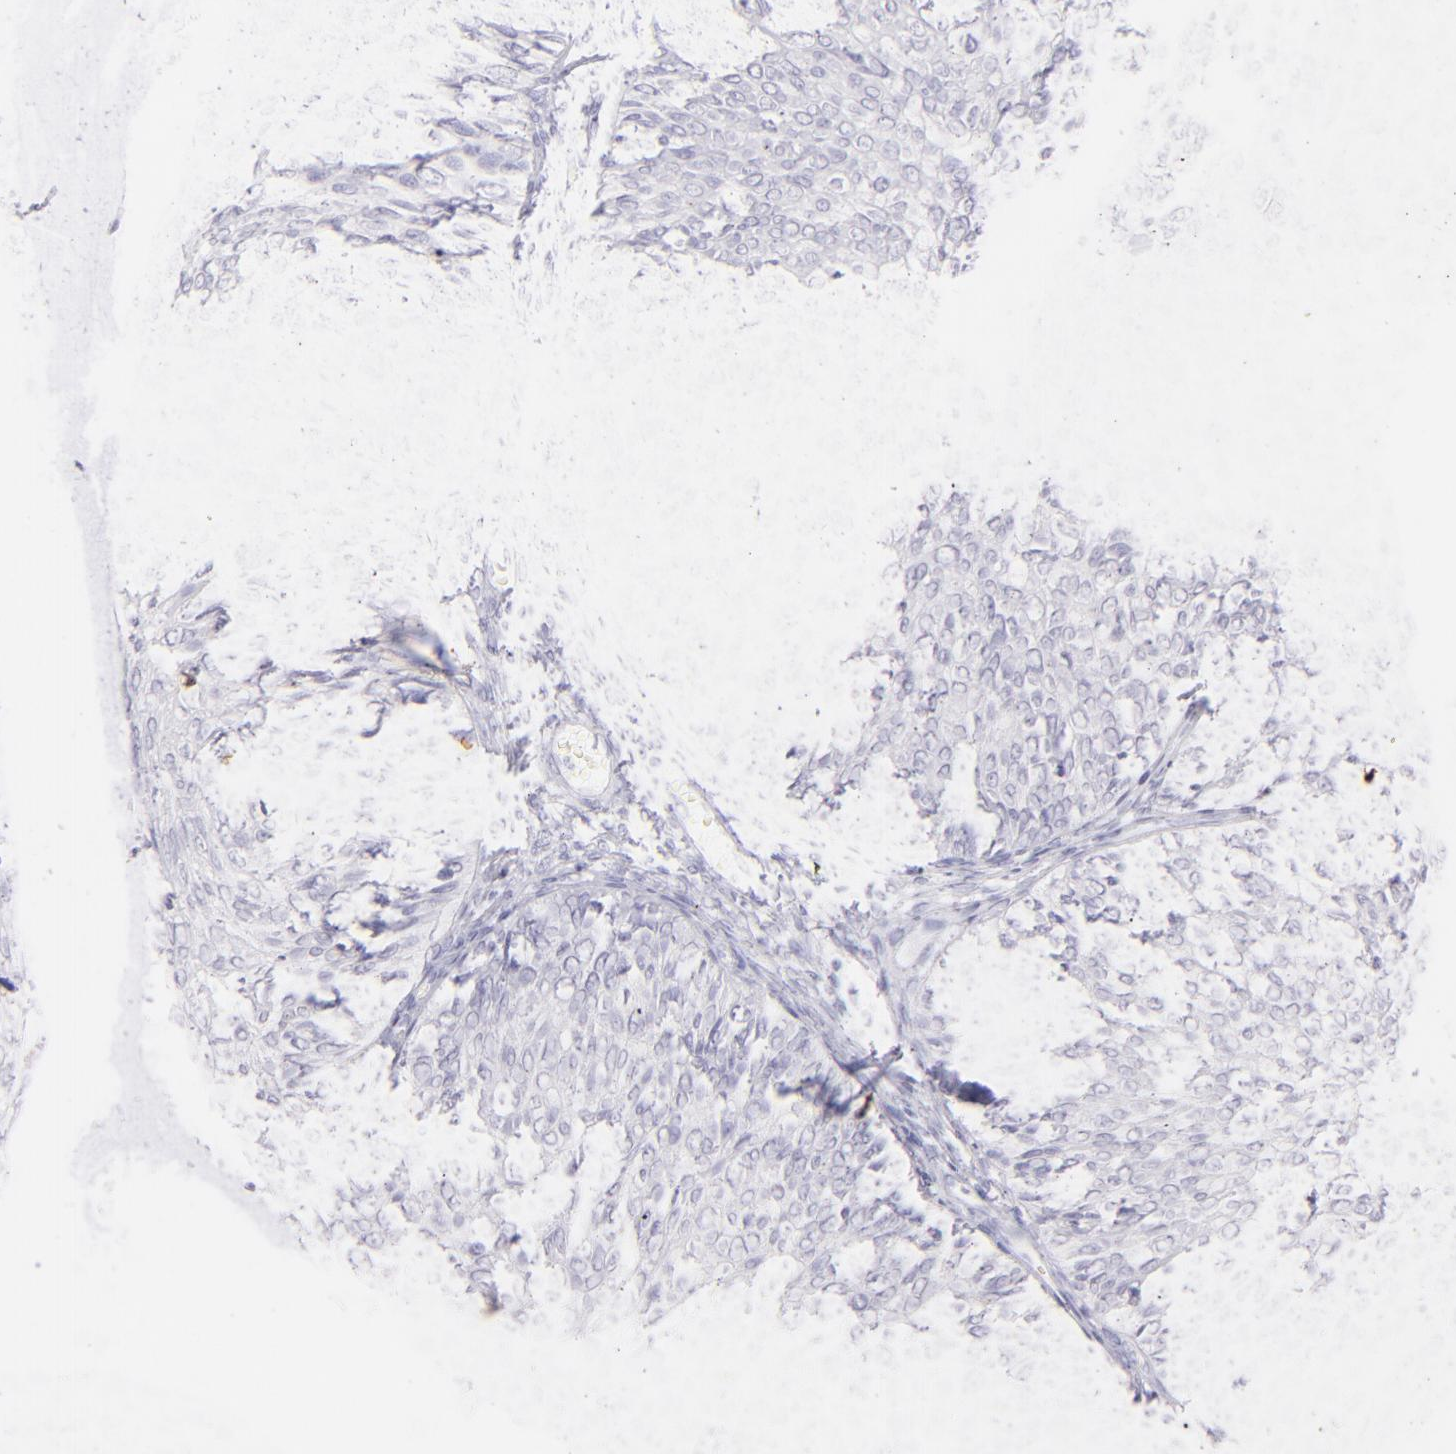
{"staining": {"intensity": "negative", "quantity": "none", "location": "none"}, "tissue": "cervical cancer", "cell_type": "Tumor cells", "image_type": "cancer", "snomed": [{"axis": "morphology", "description": "Squamous cell carcinoma, NOS"}, {"axis": "topography", "description": "Cervix"}], "caption": "The immunohistochemistry histopathology image has no significant positivity in tumor cells of cervical cancer (squamous cell carcinoma) tissue.", "gene": "CD72", "patient": {"sex": "female", "age": 36}}